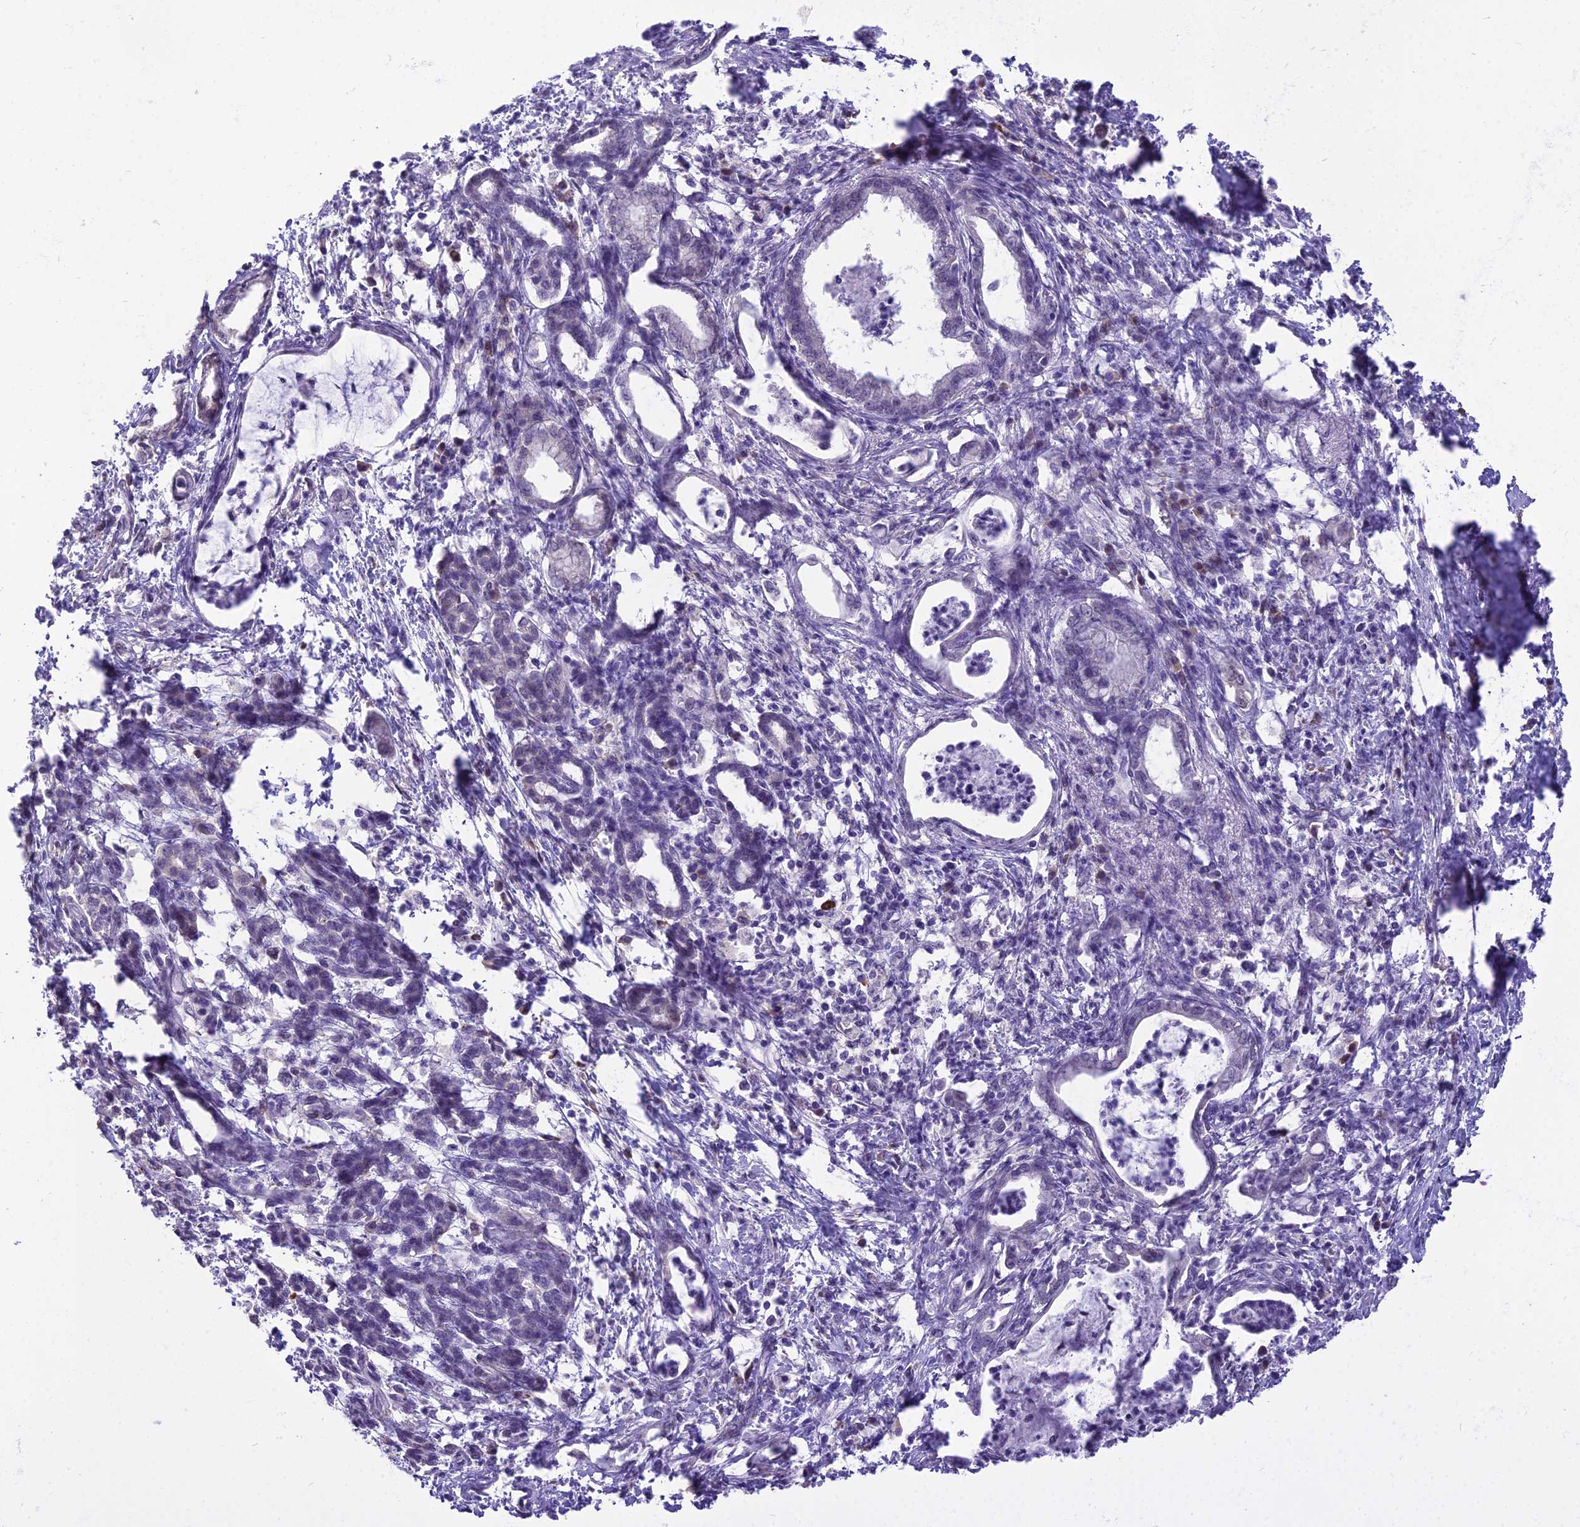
{"staining": {"intensity": "negative", "quantity": "none", "location": "none"}, "tissue": "pancreatic cancer", "cell_type": "Tumor cells", "image_type": "cancer", "snomed": [{"axis": "morphology", "description": "Adenocarcinoma, NOS"}, {"axis": "topography", "description": "Pancreas"}], "caption": "The immunohistochemistry (IHC) histopathology image has no significant staining in tumor cells of adenocarcinoma (pancreatic) tissue.", "gene": "BLNK", "patient": {"sex": "female", "age": 55}}